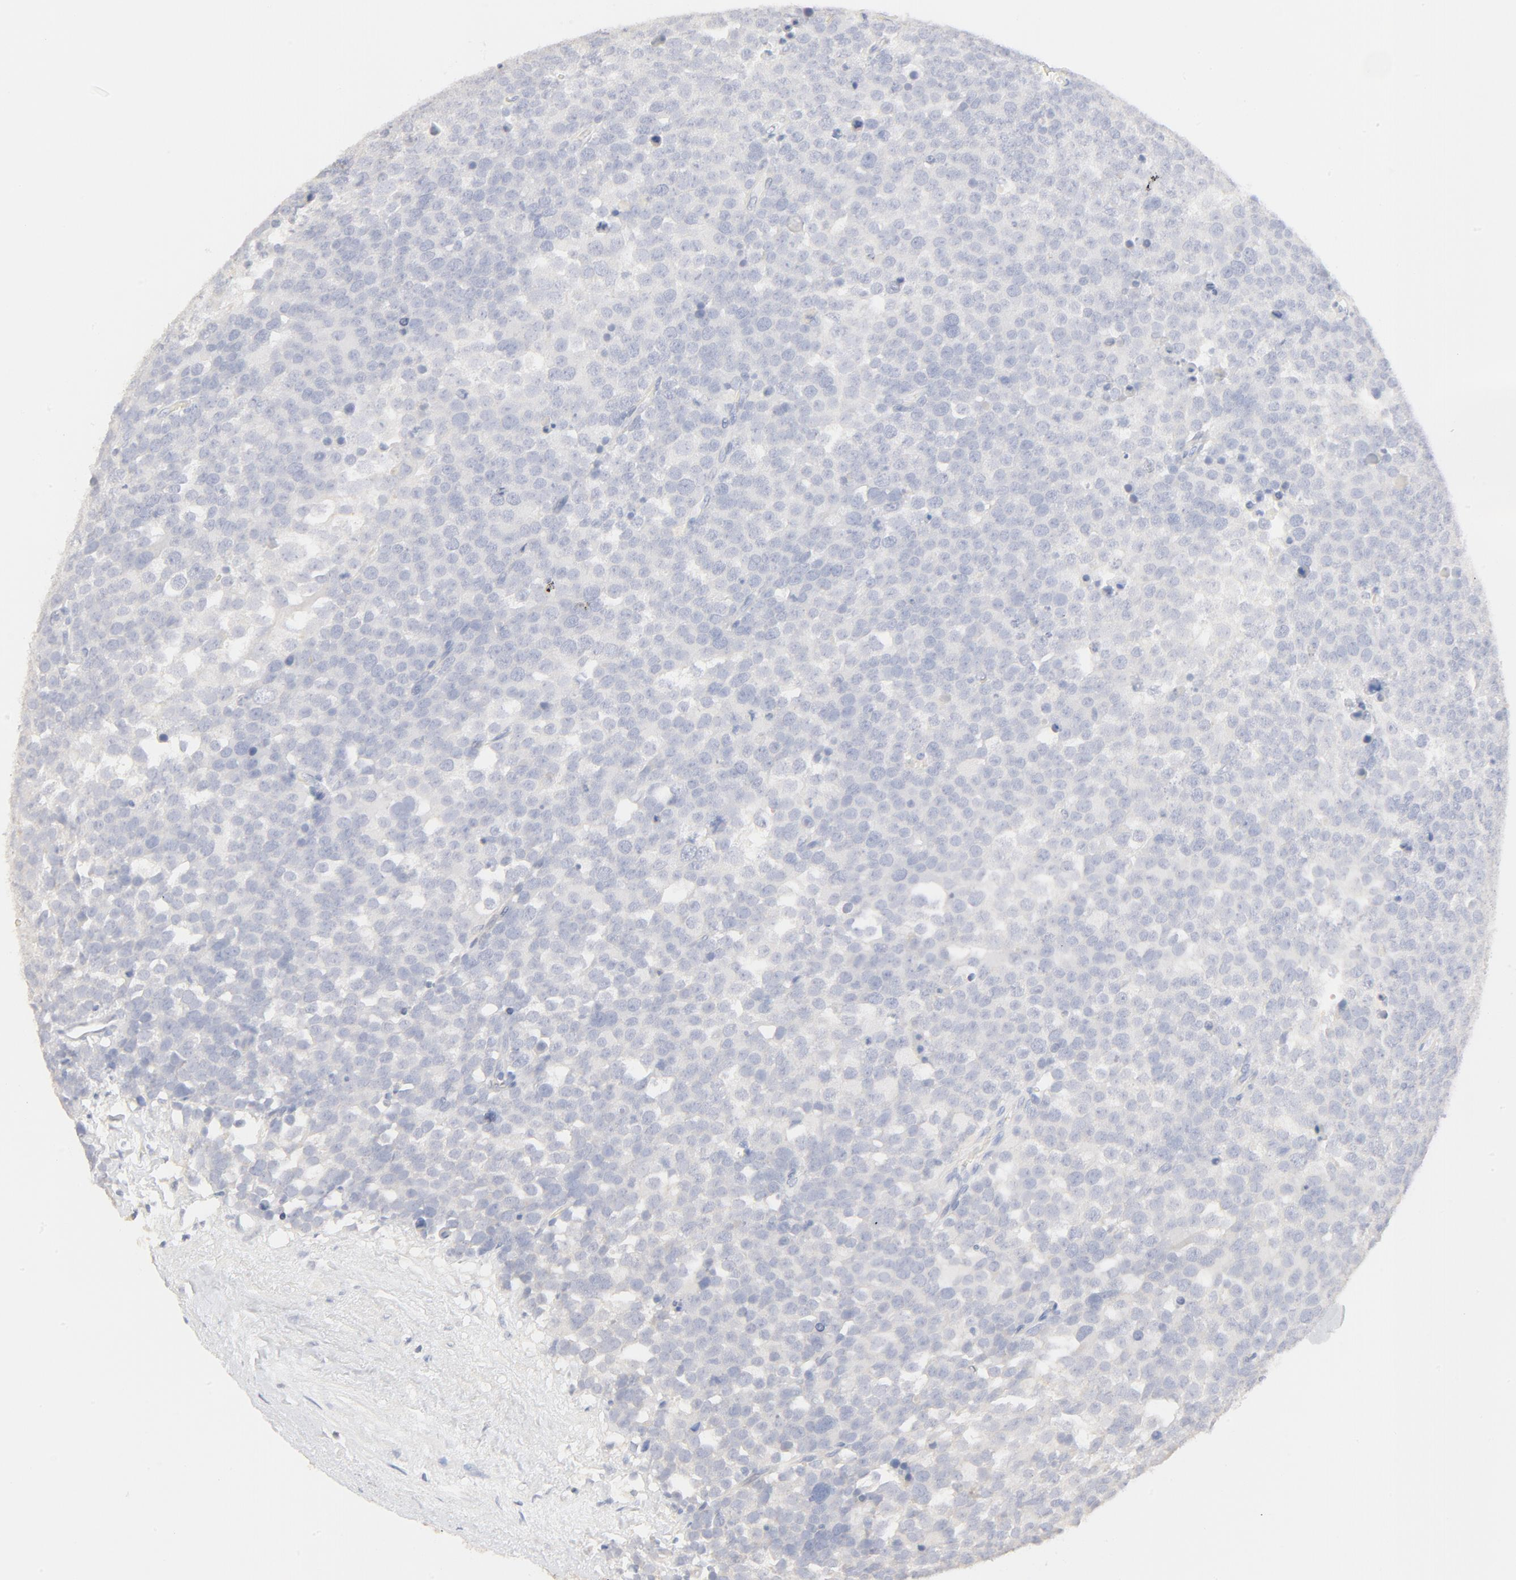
{"staining": {"intensity": "negative", "quantity": "none", "location": "none"}, "tissue": "testis cancer", "cell_type": "Tumor cells", "image_type": "cancer", "snomed": [{"axis": "morphology", "description": "Seminoma, NOS"}, {"axis": "topography", "description": "Testis"}], "caption": "There is no significant positivity in tumor cells of seminoma (testis).", "gene": "FCGBP", "patient": {"sex": "male", "age": 71}}